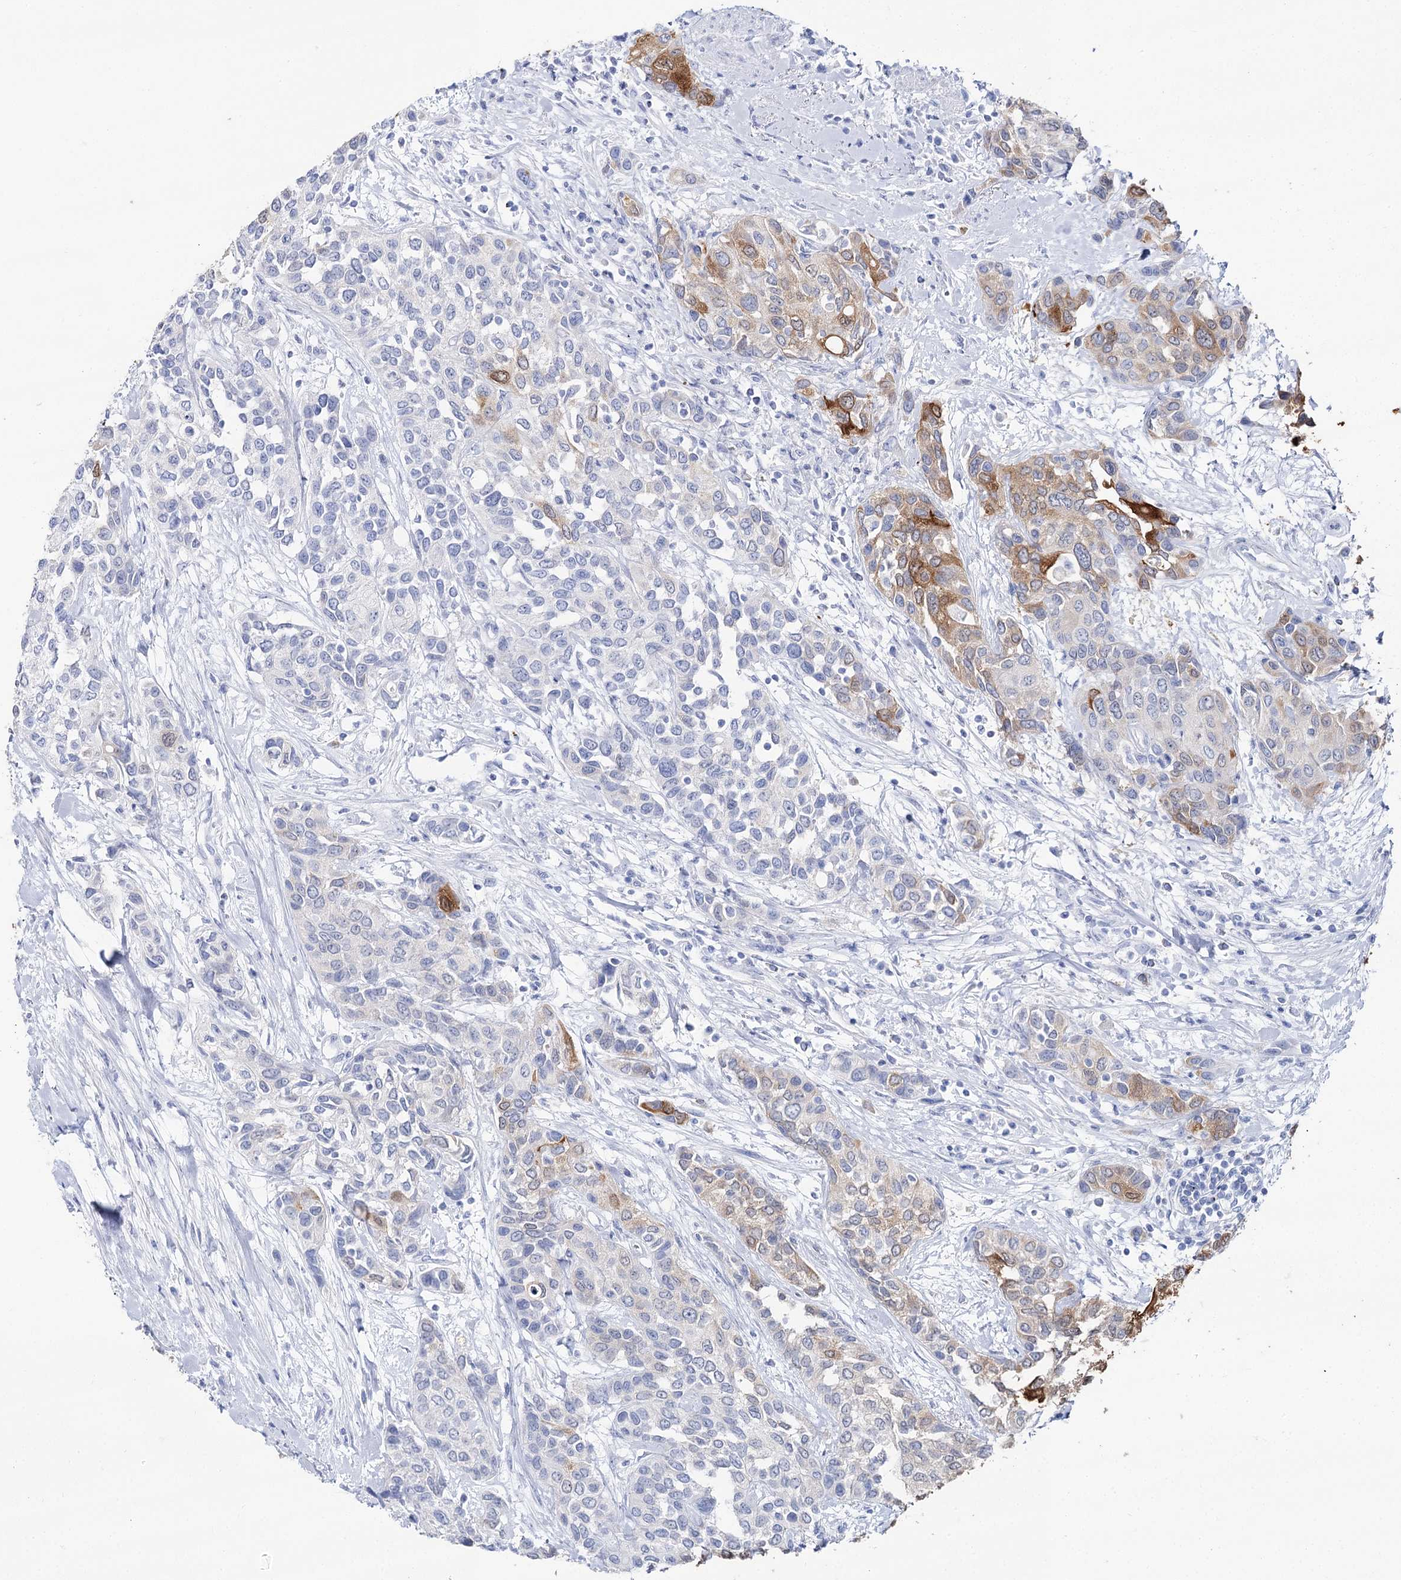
{"staining": {"intensity": "moderate", "quantity": "<25%", "location": "cytoplasmic/membranous"}, "tissue": "urothelial cancer", "cell_type": "Tumor cells", "image_type": "cancer", "snomed": [{"axis": "morphology", "description": "Normal tissue, NOS"}, {"axis": "morphology", "description": "Urothelial carcinoma, High grade"}, {"axis": "topography", "description": "Vascular tissue"}, {"axis": "topography", "description": "Urinary bladder"}], "caption": "Human high-grade urothelial carcinoma stained with a protein marker displays moderate staining in tumor cells.", "gene": "SLC3A1", "patient": {"sex": "female", "age": 56}}